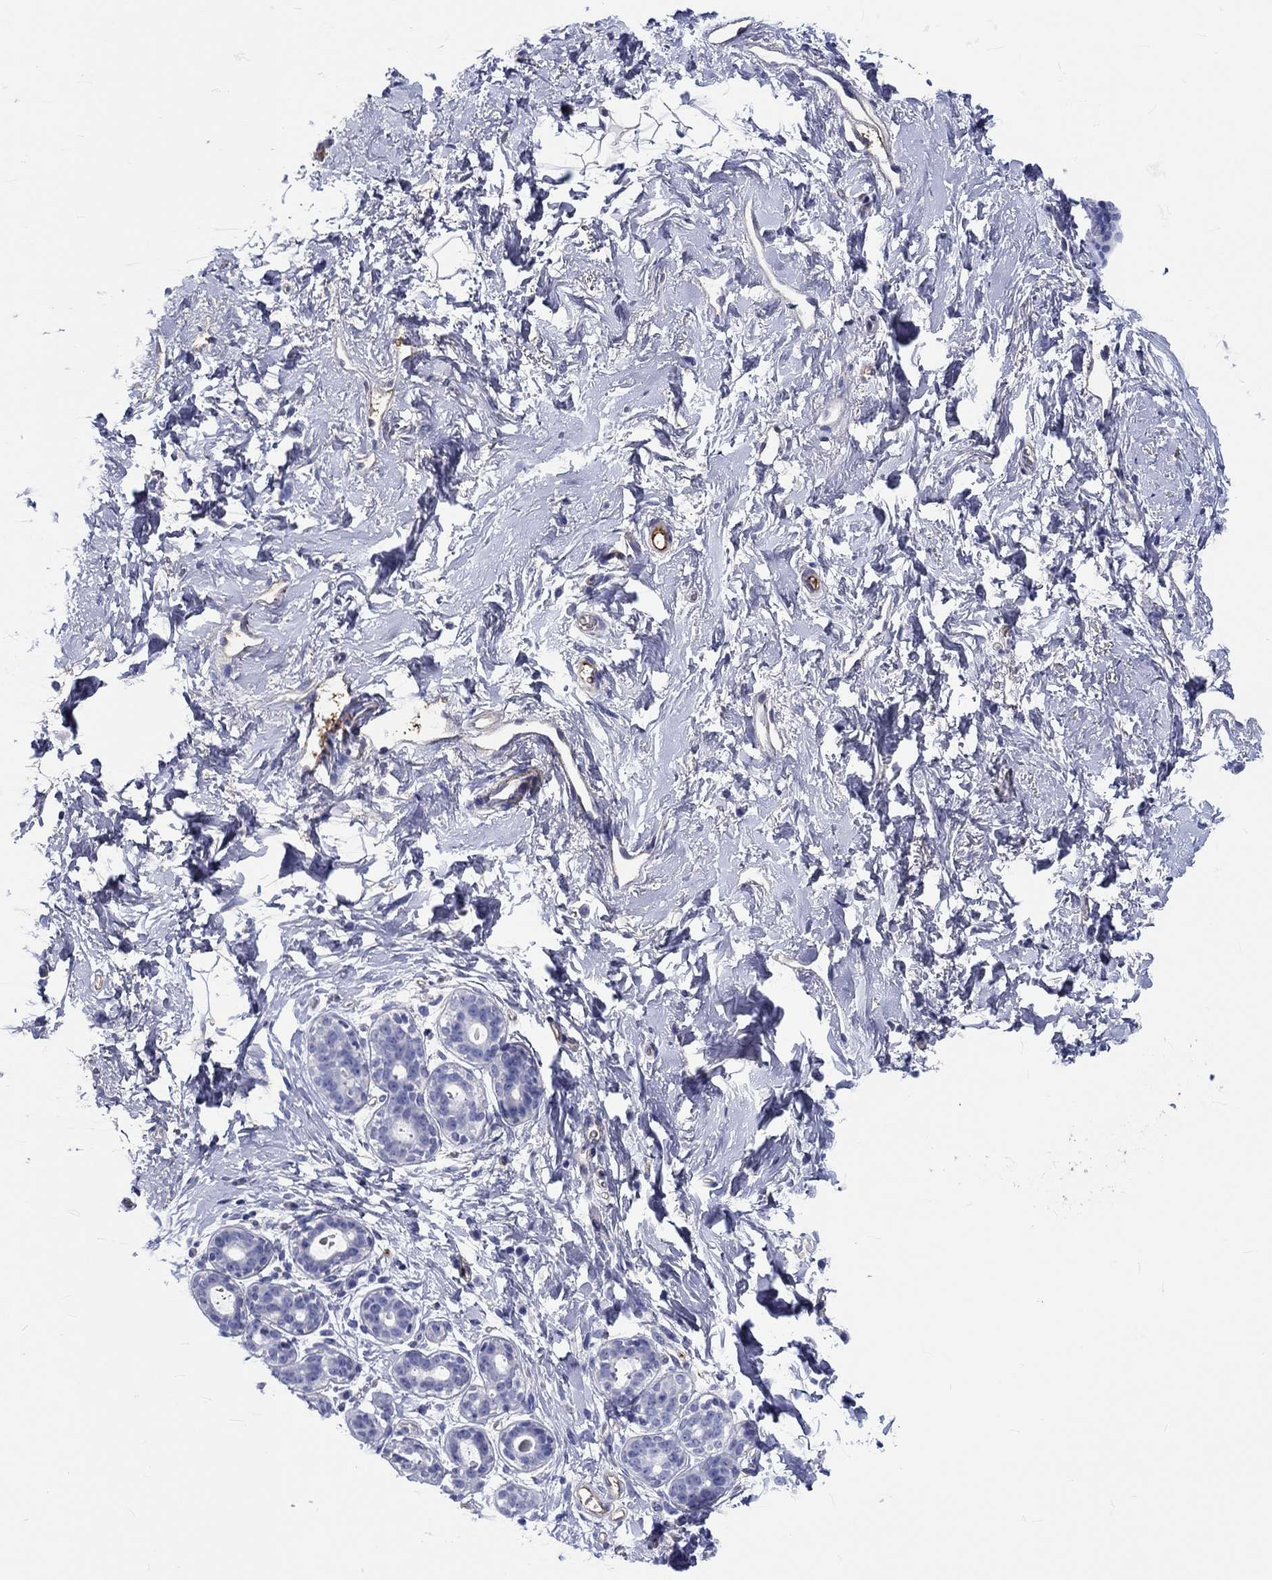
{"staining": {"intensity": "negative", "quantity": "none", "location": "none"}, "tissue": "breast", "cell_type": "Adipocytes", "image_type": "normal", "snomed": [{"axis": "morphology", "description": "Normal tissue, NOS"}, {"axis": "topography", "description": "Breast"}], "caption": "The histopathology image shows no significant staining in adipocytes of breast. The staining is performed using DAB brown chromogen with nuclei counter-stained in using hematoxylin.", "gene": "CDY1B", "patient": {"sex": "female", "age": 43}}